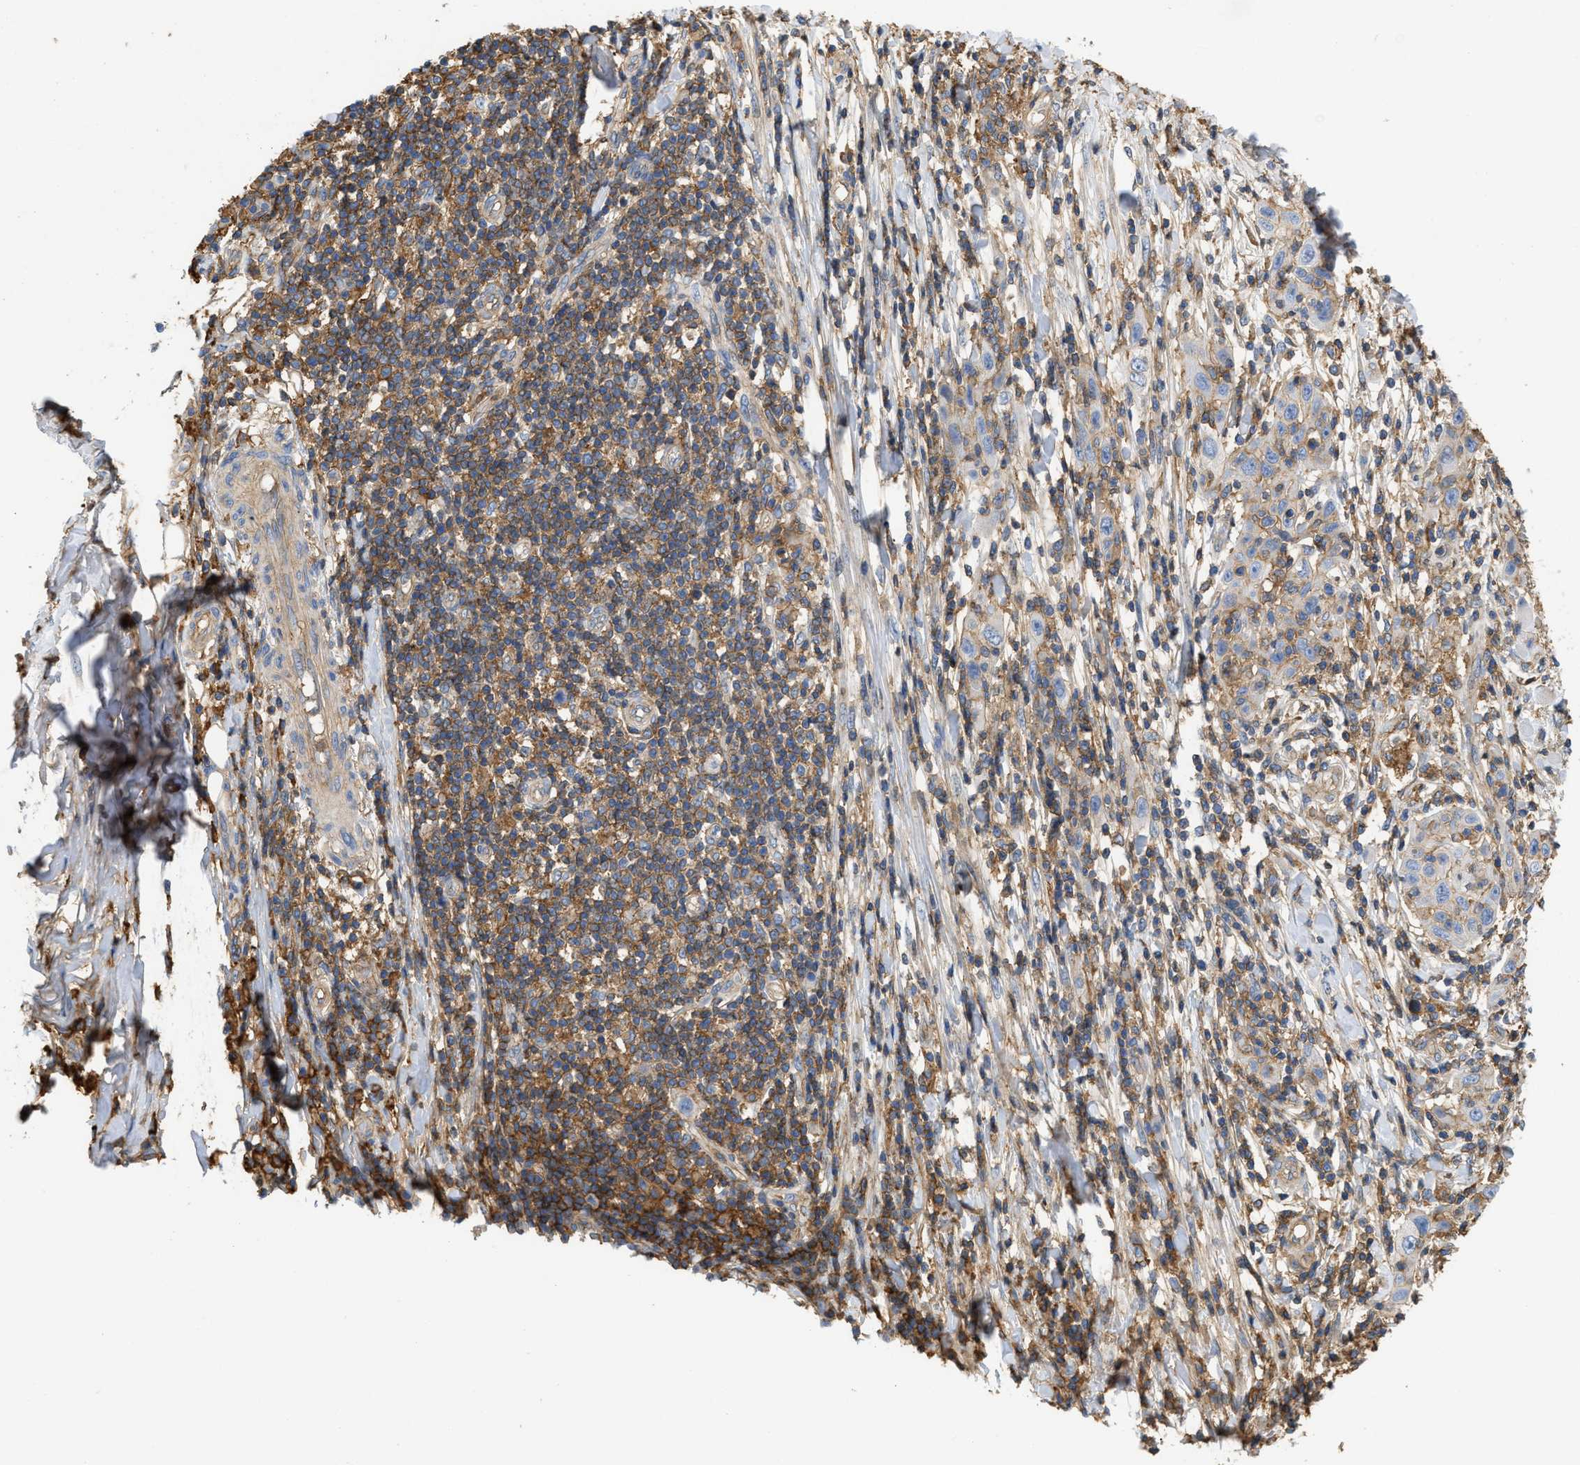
{"staining": {"intensity": "negative", "quantity": "none", "location": "none"}, "tissue": "skin cancer", "cell_type": "Tumor cells", "image_type": "cancer", "snomed": [{"axis": "morphology", "description": "Squamous cell carcinoma, NOS"}, {"axis": "topography", "description": "Skin"}], "caption": "Squamous cell carcinoma (skin) was stained to show a protein in brown. There is no significant positivity in tumor cells. The staining is performed using DAB brown chromogen with nuclei counter-stained in using hematoxylin.", "gene": "GNB4", "patient": {"sex": "female", "age": 88}}